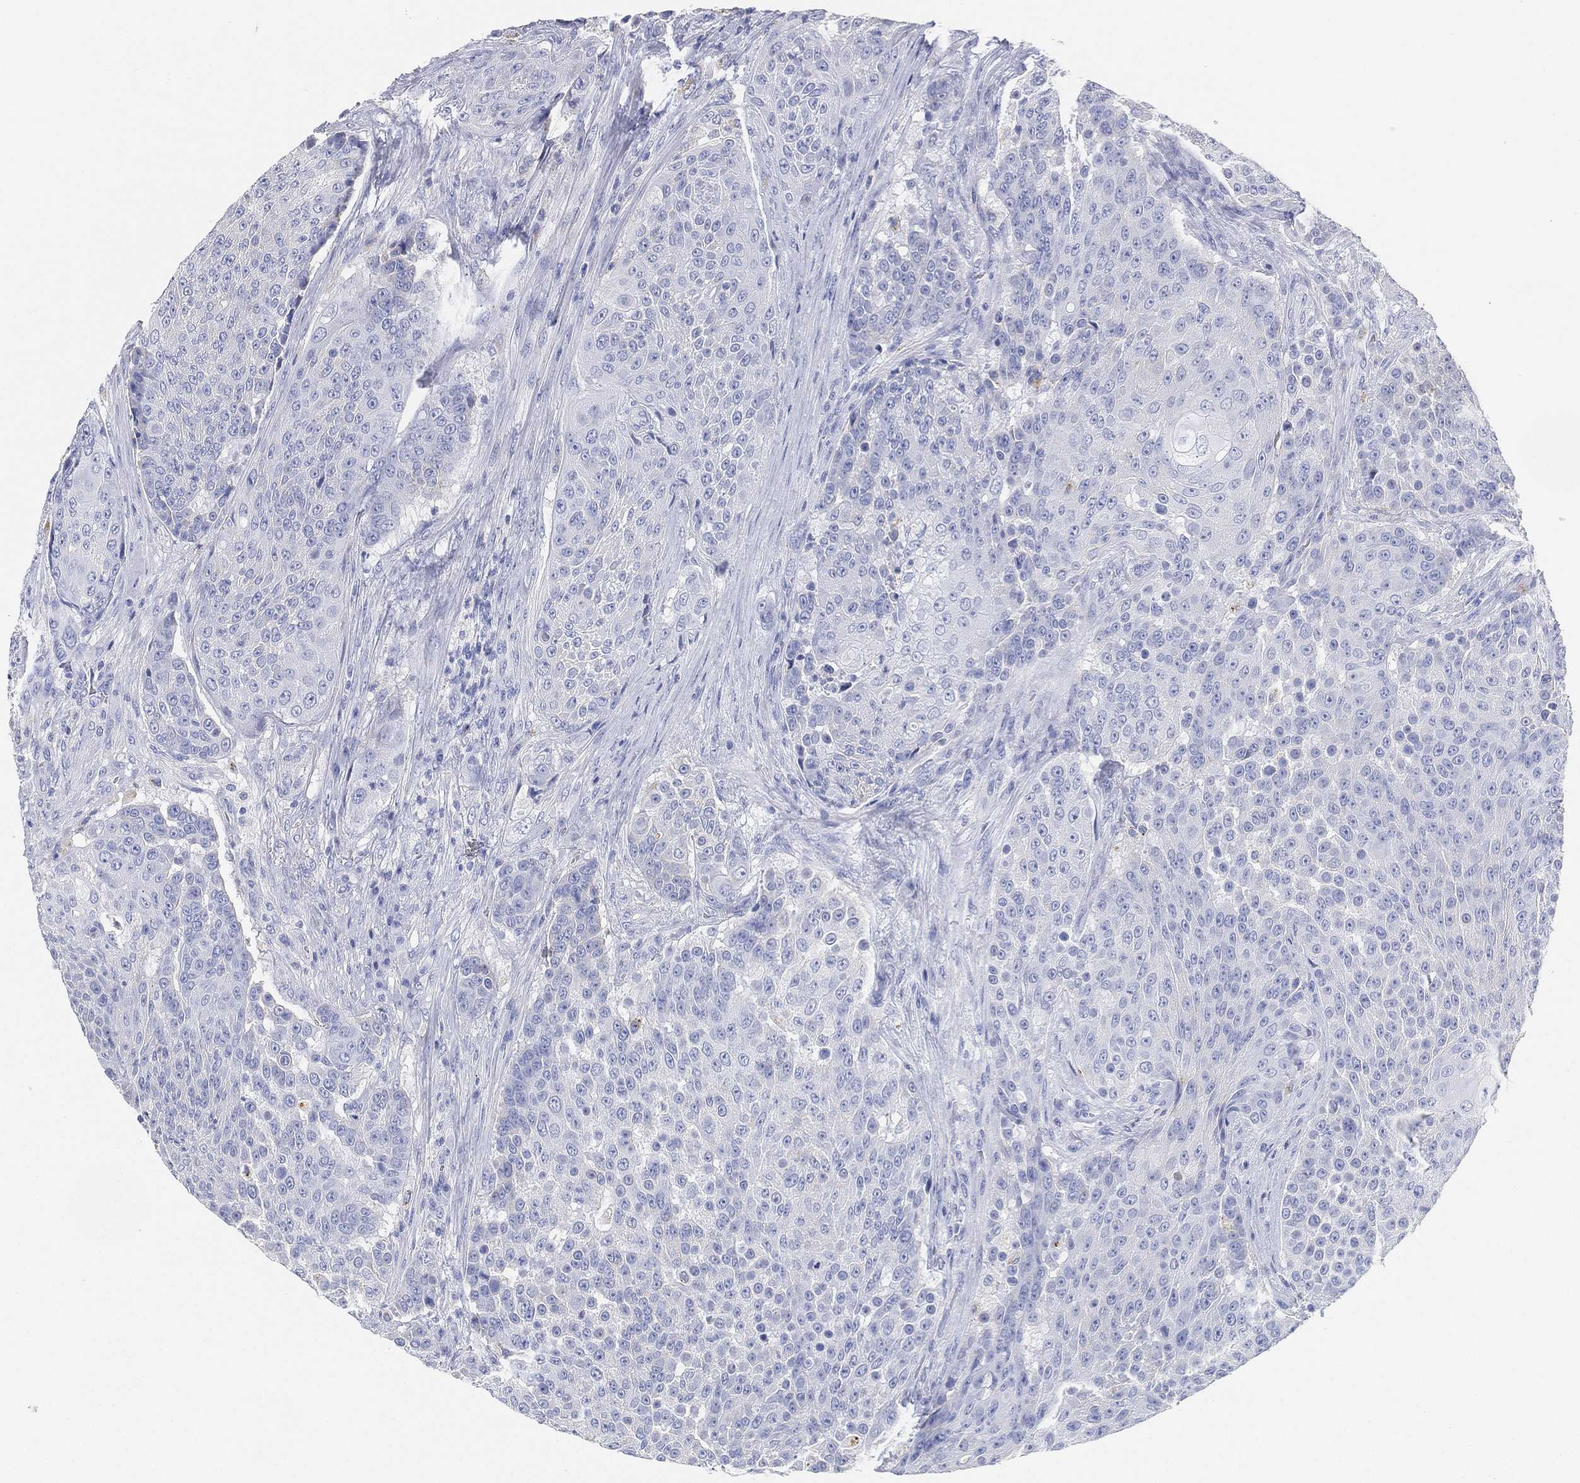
{"staining": {"intensity": "negative", "quantity": "none", "location": "none"}, "tissue": "urothelial cancer", "cell_type": "Tumor cells", "image_type": "cancer", "snomed": [{"axis": "morphology", "description": "Urothelial carcinoma, High grade"}, {"axis": "topography", "description": "Urinary bladder"}], "caption": "Tumor cells show no significant positivity in urothelial cancer.", "gene": "GPR61", "patient": {"sex": "female", "age": 63}}